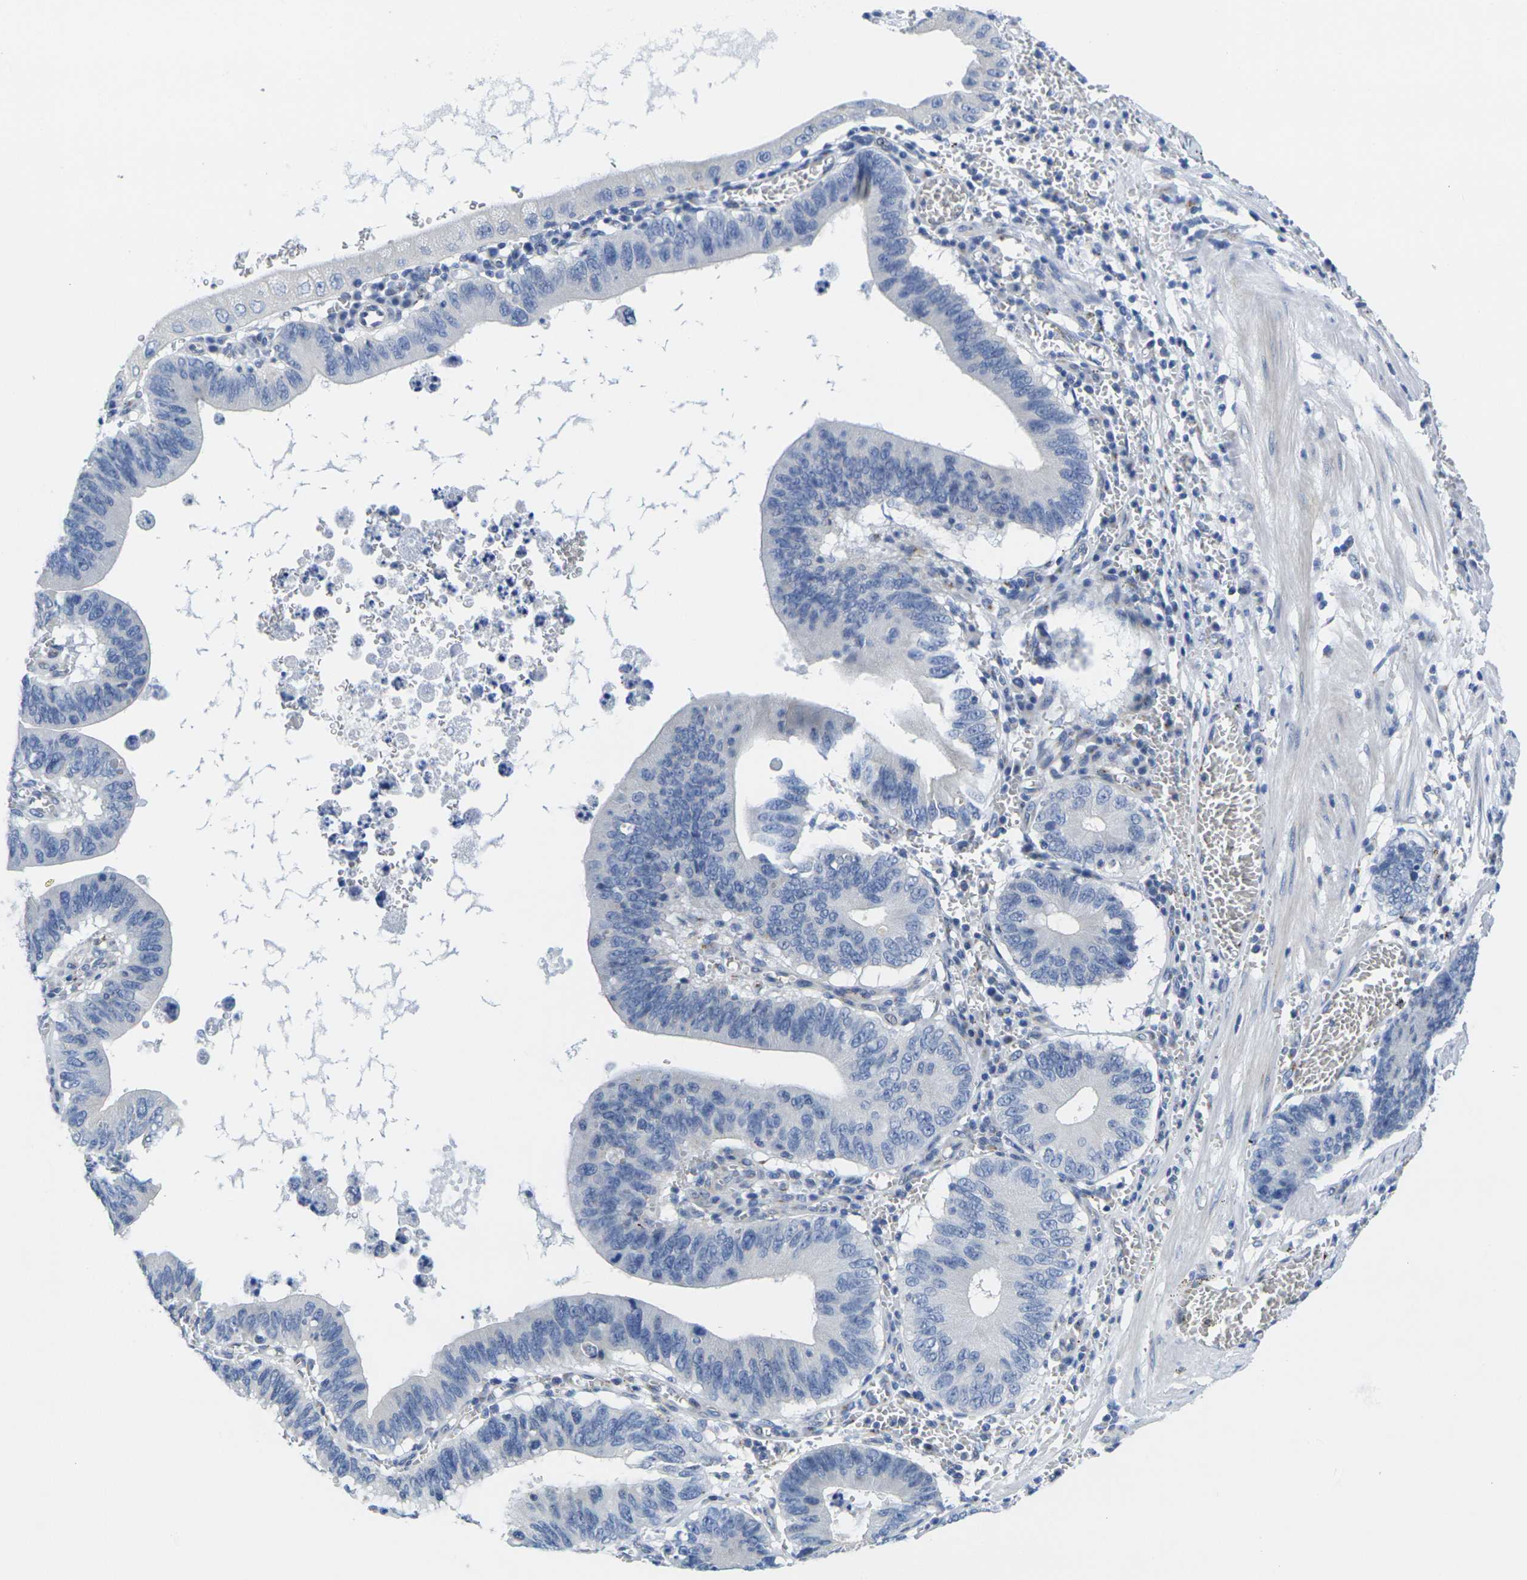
{"staining": {"intensity": "negative", "quantity": "none", "location": "none"}, "tissue": "stomach cancer", "cell_type": "Tumor cells", "image_type": "cancer", "snomed": [{"axis": "morphology", "description": "Adenocarcinoma, NOS"}, {"axis": "topography", "description": "Stomach"}, {"axis": "topography", "description": "Gastric cardia"}], "caption": "Protein analysis of stomach cancer displays no significant expression in tumor cells.", "gene": "CRK", "patient": {"sex": "male", "age": 59}}